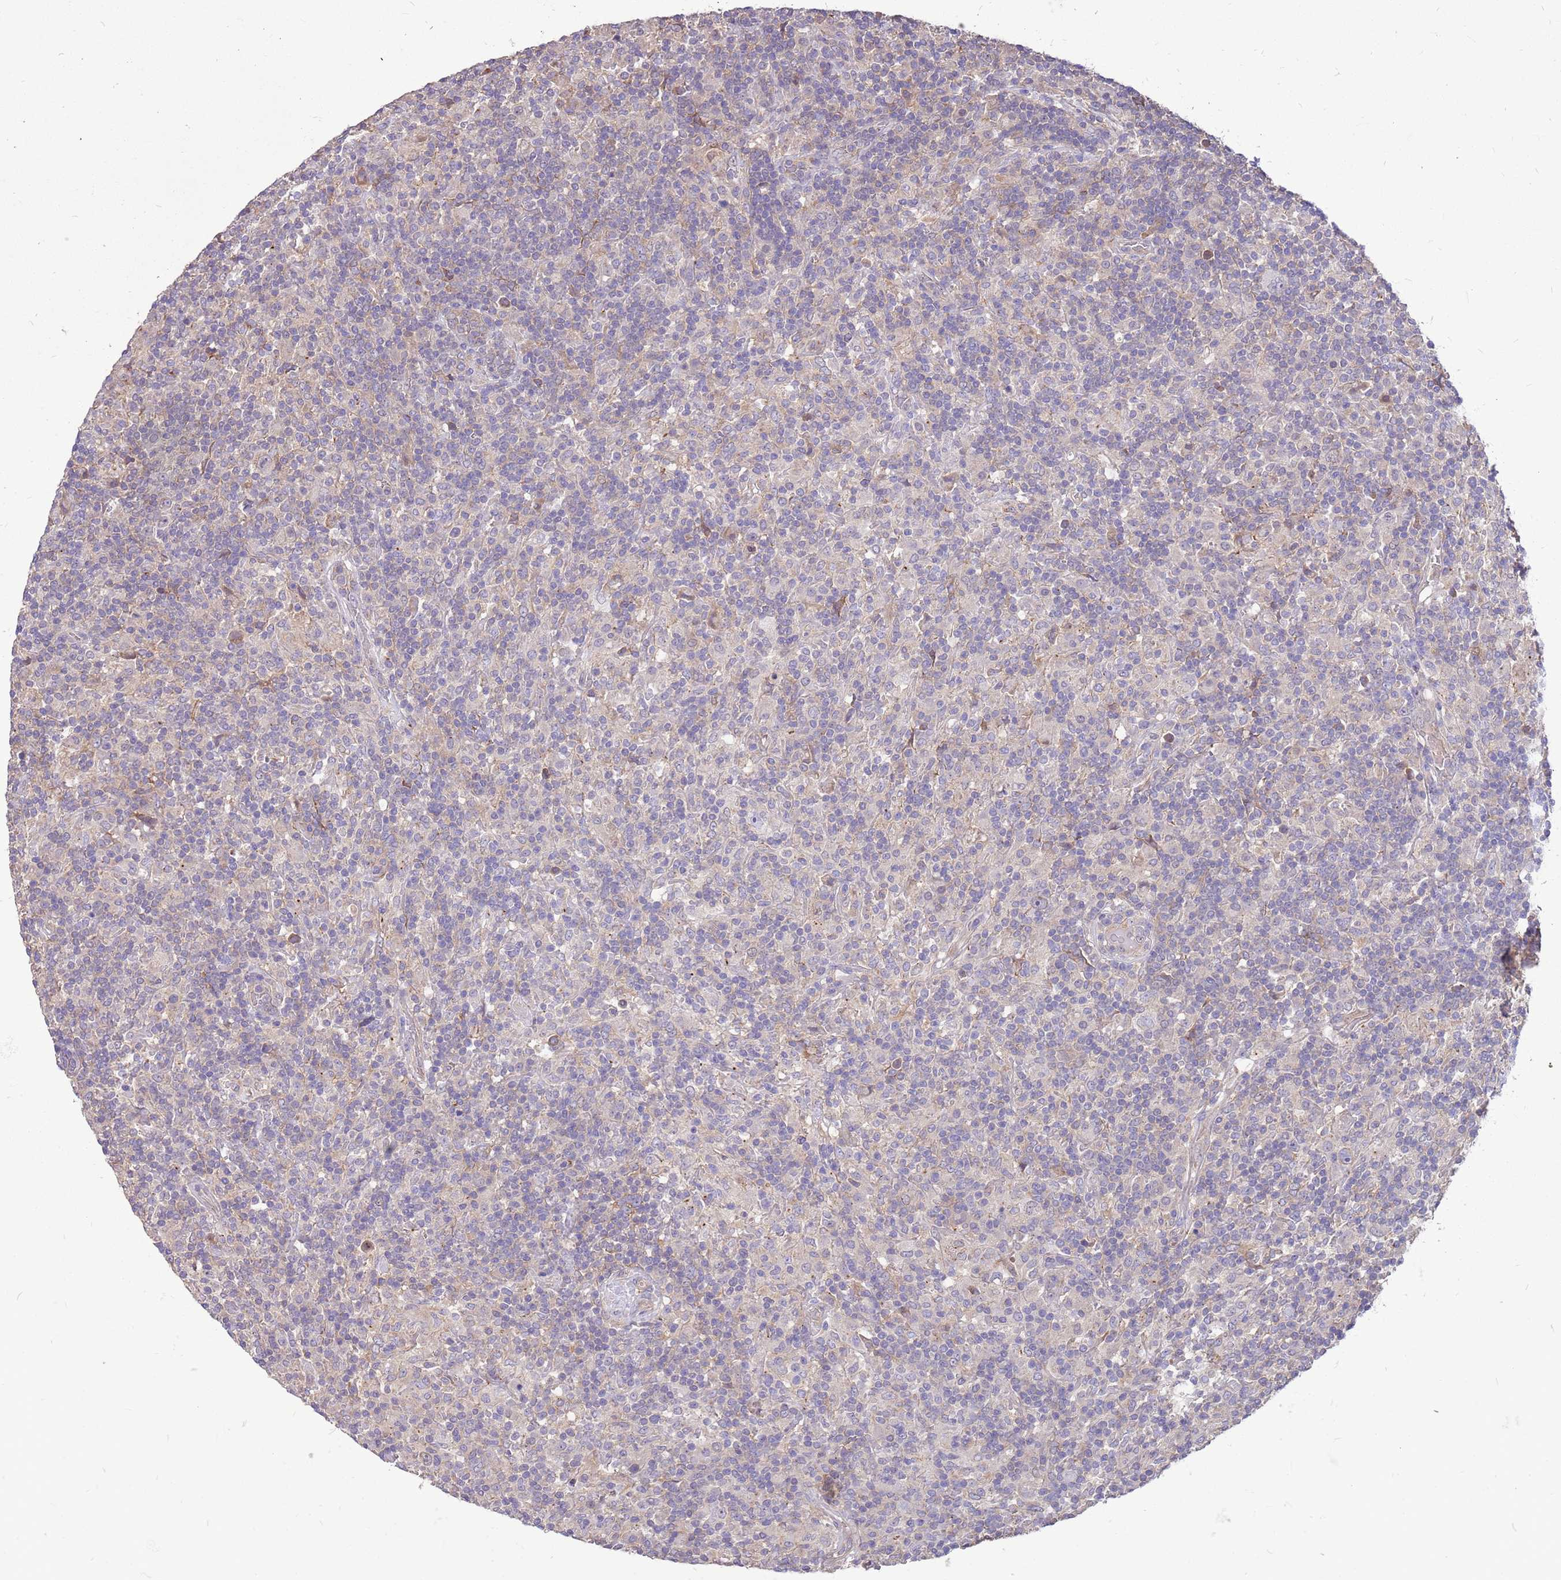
{"staining": {"intensity": "negative", "quantity": "none", "location": "none"}, "tissue": "lymphoma", "cell_type": "Tumor cells", "image_type": "cancer", "snomed": [{"axis": "morphology", "description": "Hodgkin's disease, NOS"}, {"axis": "topography", "description": "Lymph node"}], "caption": "Tumor cells show no significant protein staining in Hodgkin's disease.", "gene": "WASHC4", "patient": {"sex": "male", "age": 70}}